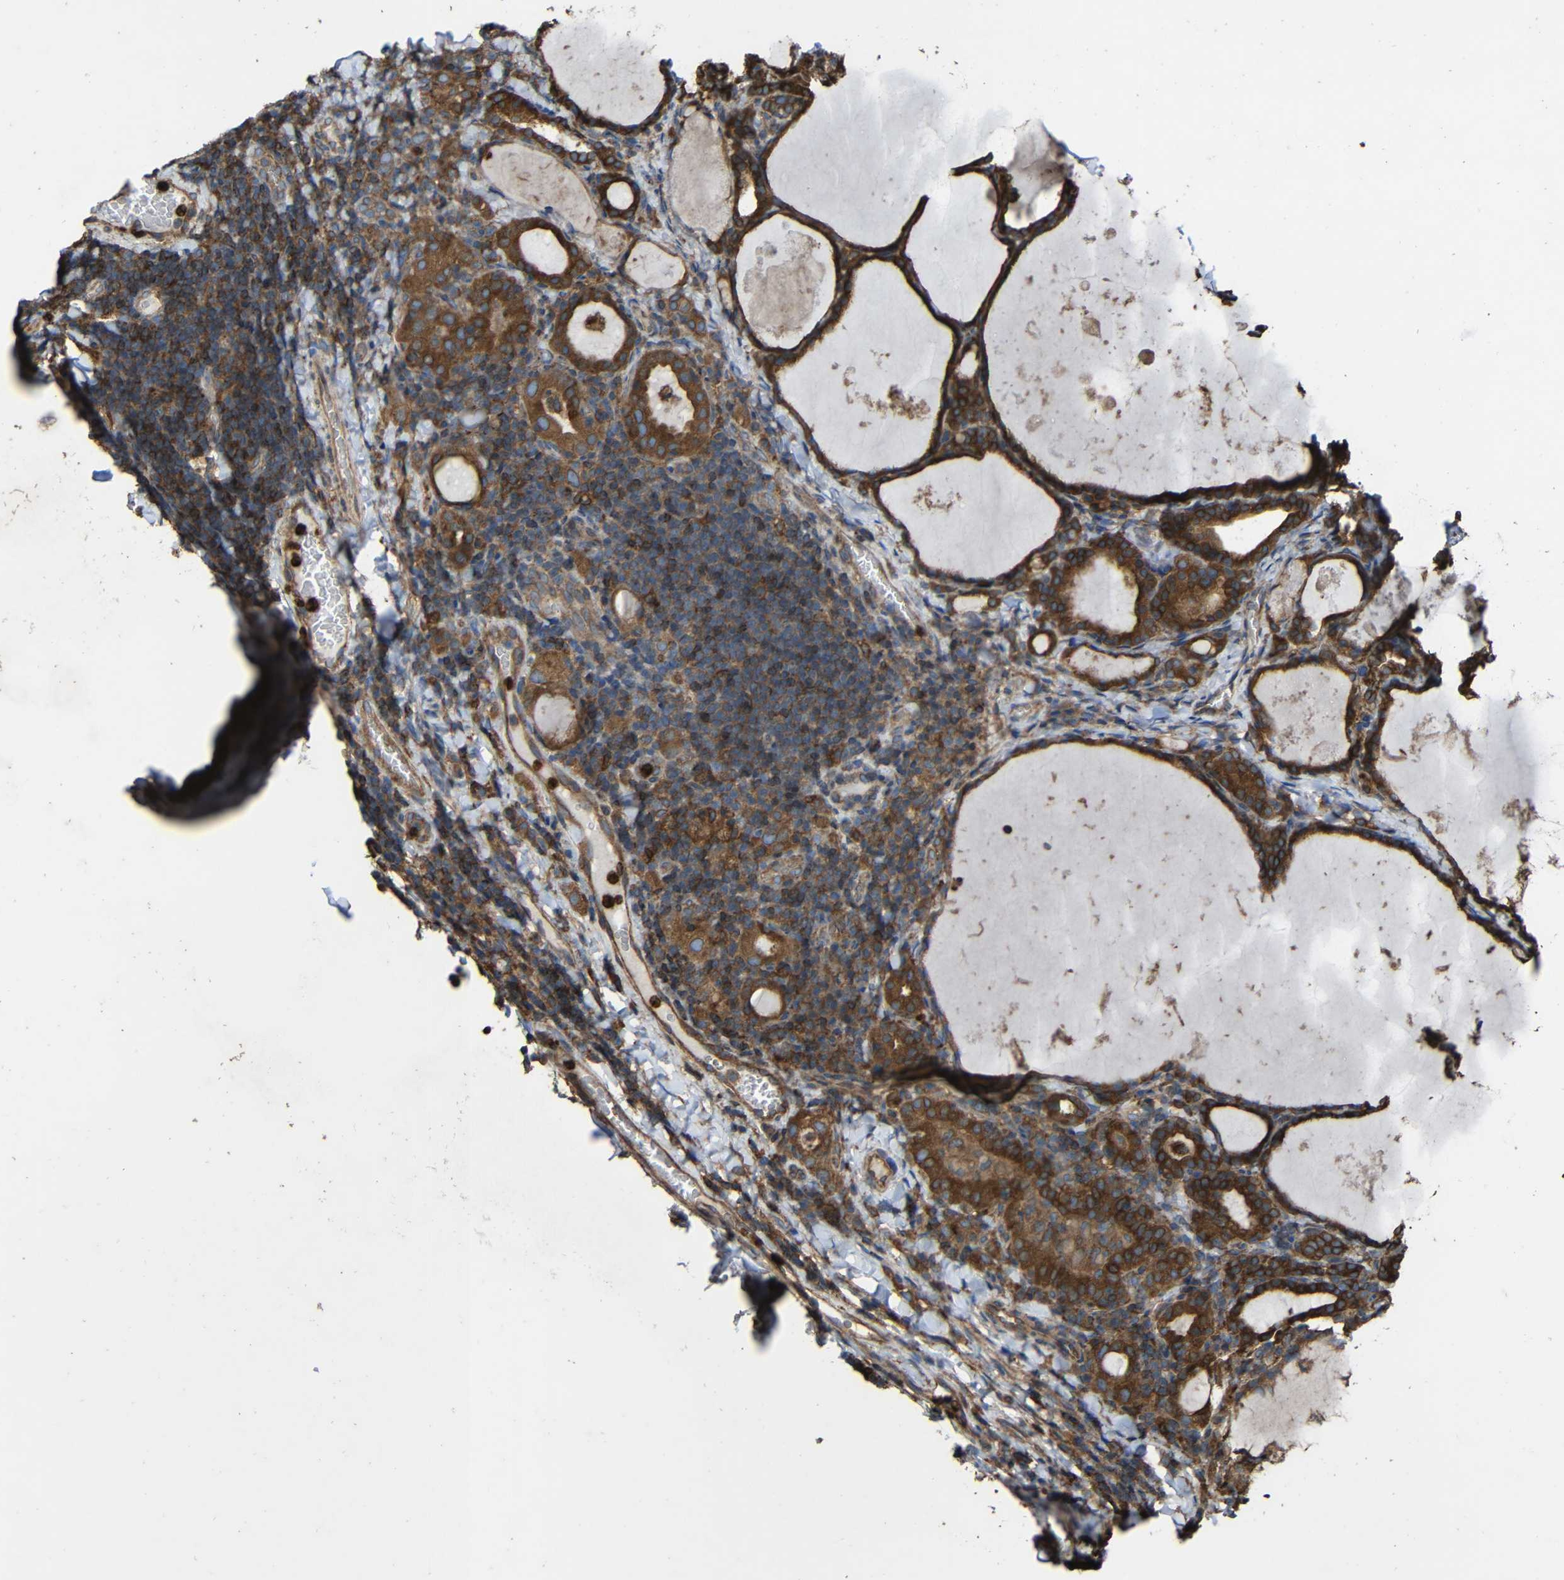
{"staining": {"intensity": "moderate", "quantity": ">75%", "location": "cytoplasmic/membranous"}, "tissue": "thyroid cancer", "cell_type": "Tumor cells", "image_type": "cancer", "snomed": [{"axis": "morphology", "description": "Papillary adenocarcinoma, NOS"}, {"axis": "topography", "description": "Thyroid gland"}], "caption": "Tumor cells display medium levels of moderate cytoplasmic/membranous expression in about >75% of cells in papillary adenocarcinoma (thyroid). (Stains: DAB (3,3'-diaminobenzidine) in brown, nuclei in blue, Microscopy: brightfield microscopy at high magnification).", "gene": "TREM2", "patient": {"sex": "female", "age": 42}}